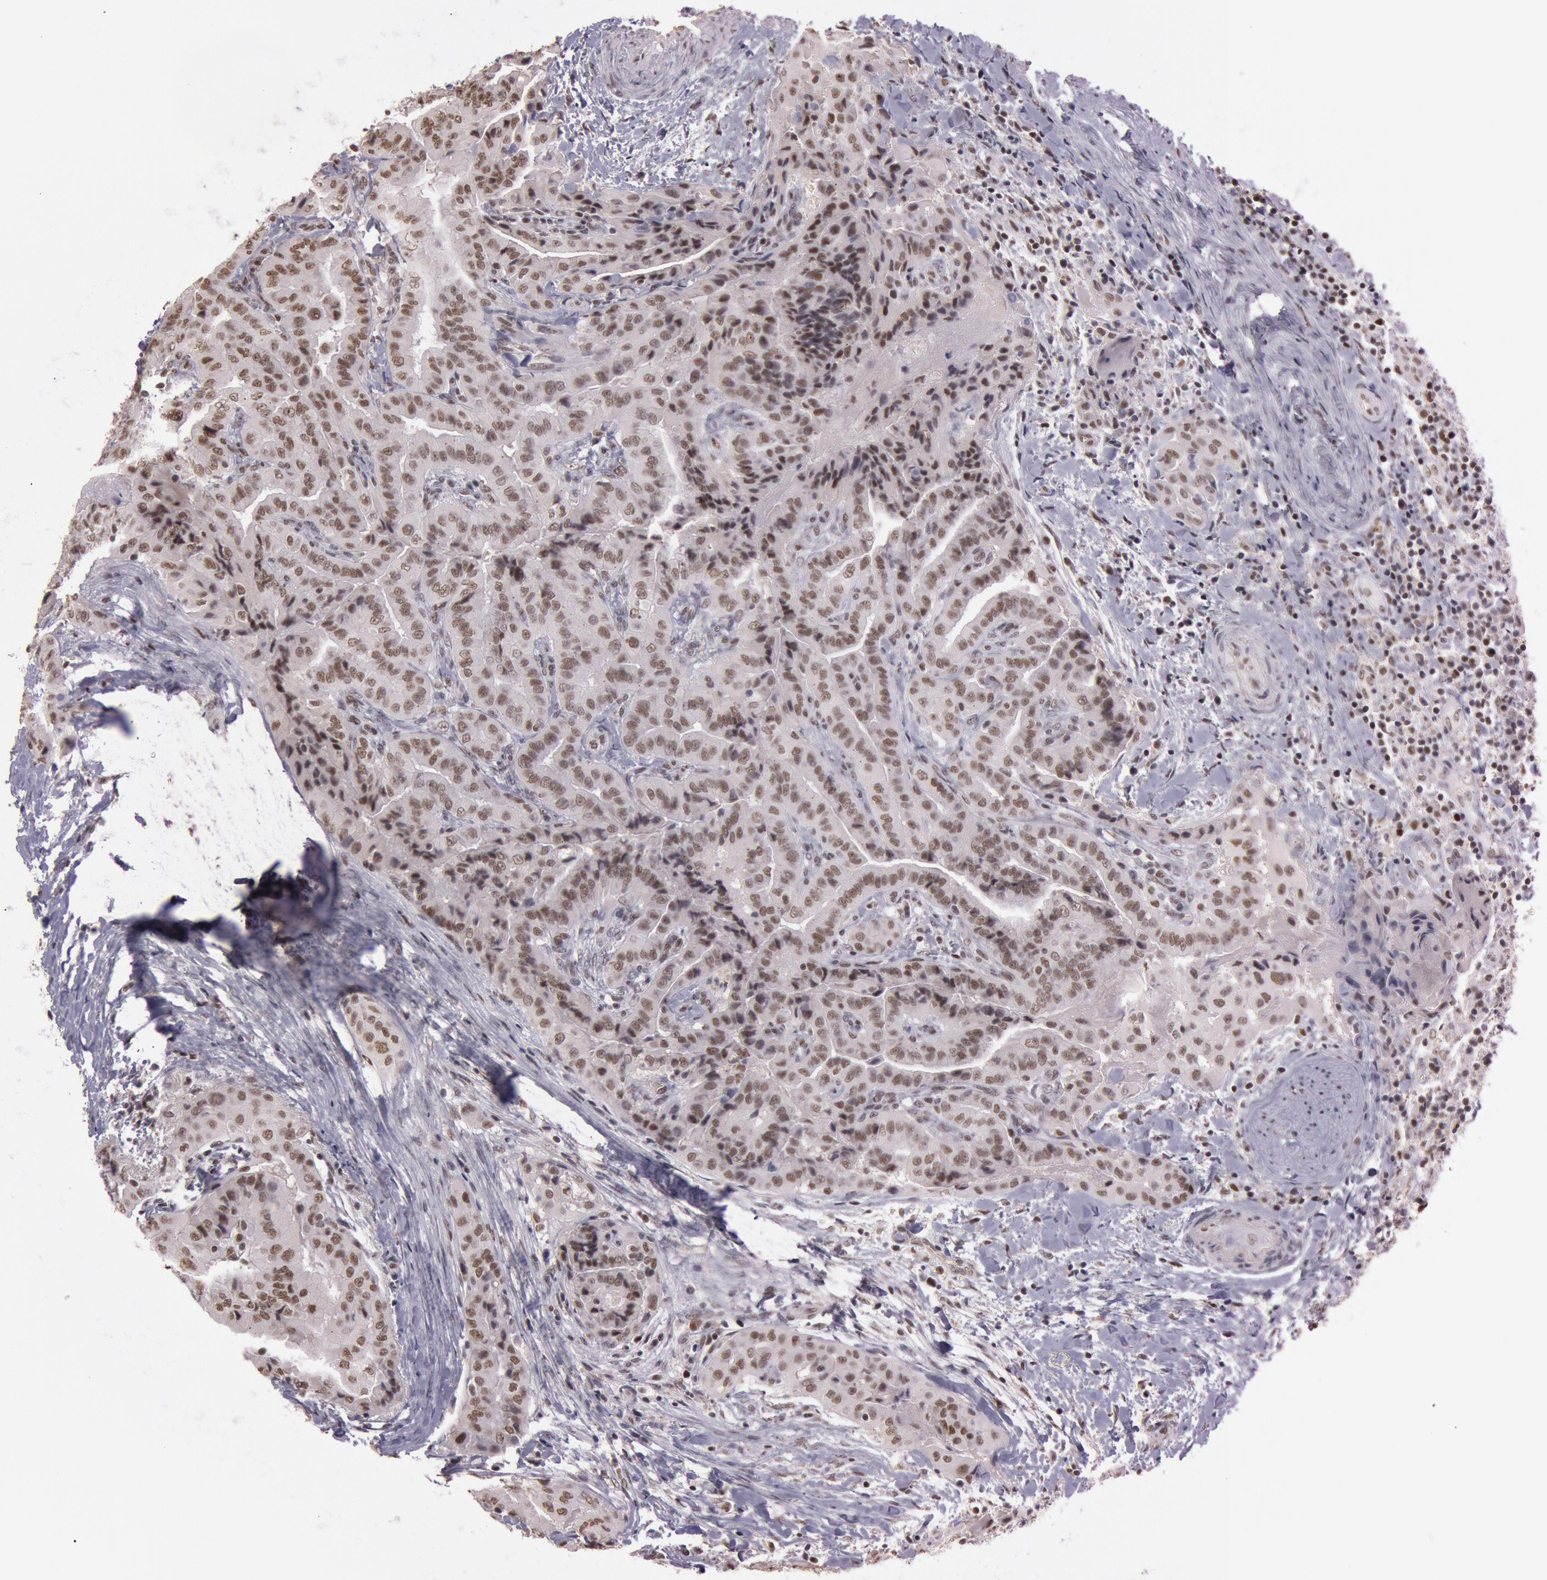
{"staining": {"intensity": "weak", "quantity": ">75%", "location": "nuclear"}, "tissue": "thyroid cancer", "cell_type": "Tumor cells", "image_type": "cancer", "snomed": [{"axis": "morphology", "description": "Papillary adenocarcinoma, NOS"}, {"axis": "topography", "description": "Thyroid gland"}], "caption": "This micrograph shows immunohistochemistry (IHC) staining of papillary adenocarcinoma (thyroid), with low weak nuclear staining in about >75% of tumor cells.", "gene": "TASL", "patient": {"sex": "female", "age": 71}}